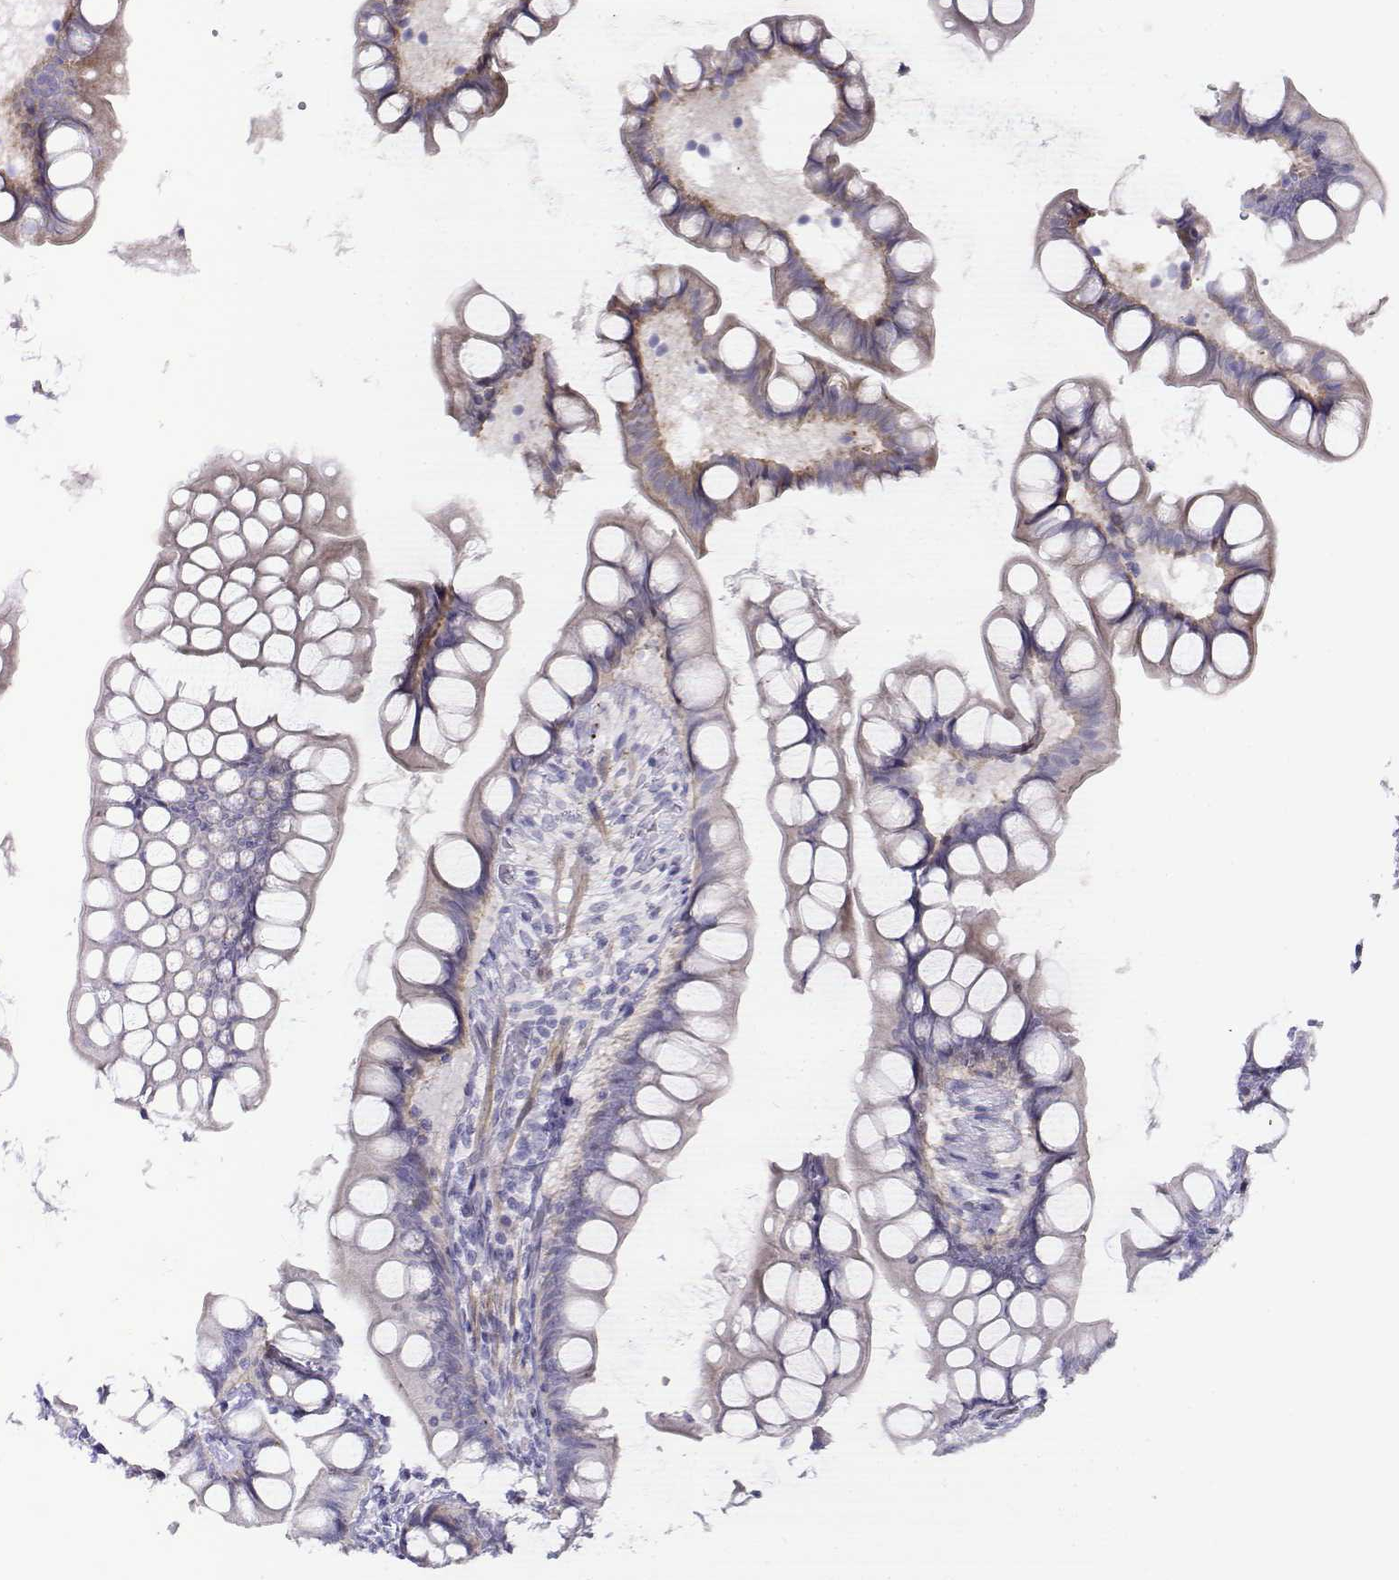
{"staining": {"intensity": "weak", "quantity": "<25%", "location": "cytoplasmic/membranous"}, "tissue": "small intestine", "cell_type": "Glandular cells", "image_type": "normal", "snomed": [{"axis": "morphology", "description": "Normal tissue, NOS"}, {"axis": "topography", "description": "Small intestine"}], "caption": "A micrograph of small intestine stained for a protein displays no brown staining in glandular cells. The staining was performed using DAB (3,3'-diaminobenzidine) to visualize the protein expression in brown, while the nuclei were stained in blue with hematoxylin (Magnification: 20x).", "gene": "NOS1AP", "patient": {"sex": "male", "age": 70}}